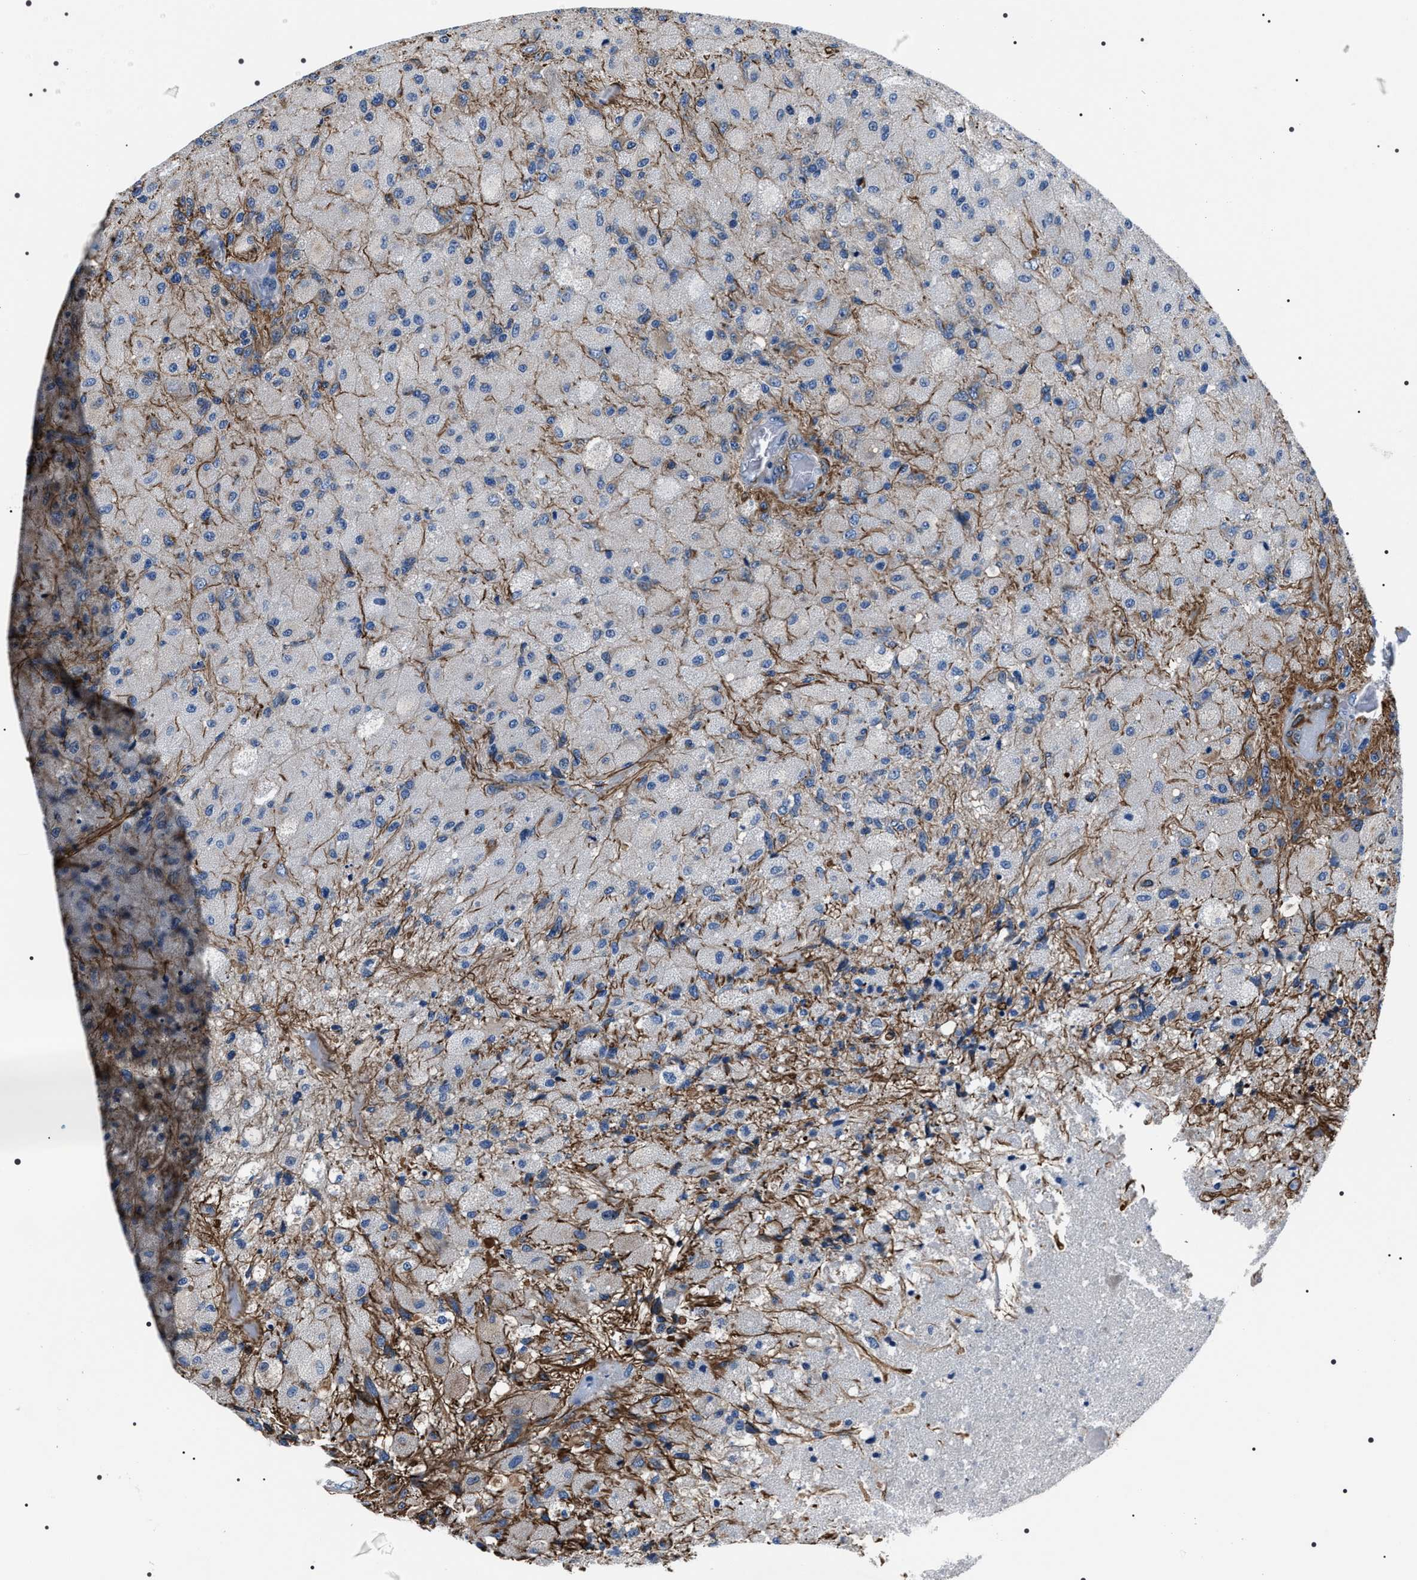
{"staining": {"intensity": "negative", "quantity": "none", "location": "none"}, "tissue": "glioma", "cell_type": "Tumor cells", "image_type": "cancer", "snomed": [{"axis": "morphology", "description": "Normal tissue, NOS"}, {"axis": "morphology", "description": "Glioma, malignant, High grade"}, {"axis": "topography", "description": "Cerebral cortex"}], "caption": "Immunohistochemical staining of human glioma exhibits no significant expression in tumor cells.", "gene": "BAG2", "patient": {"sex": "male", "age": 77}}